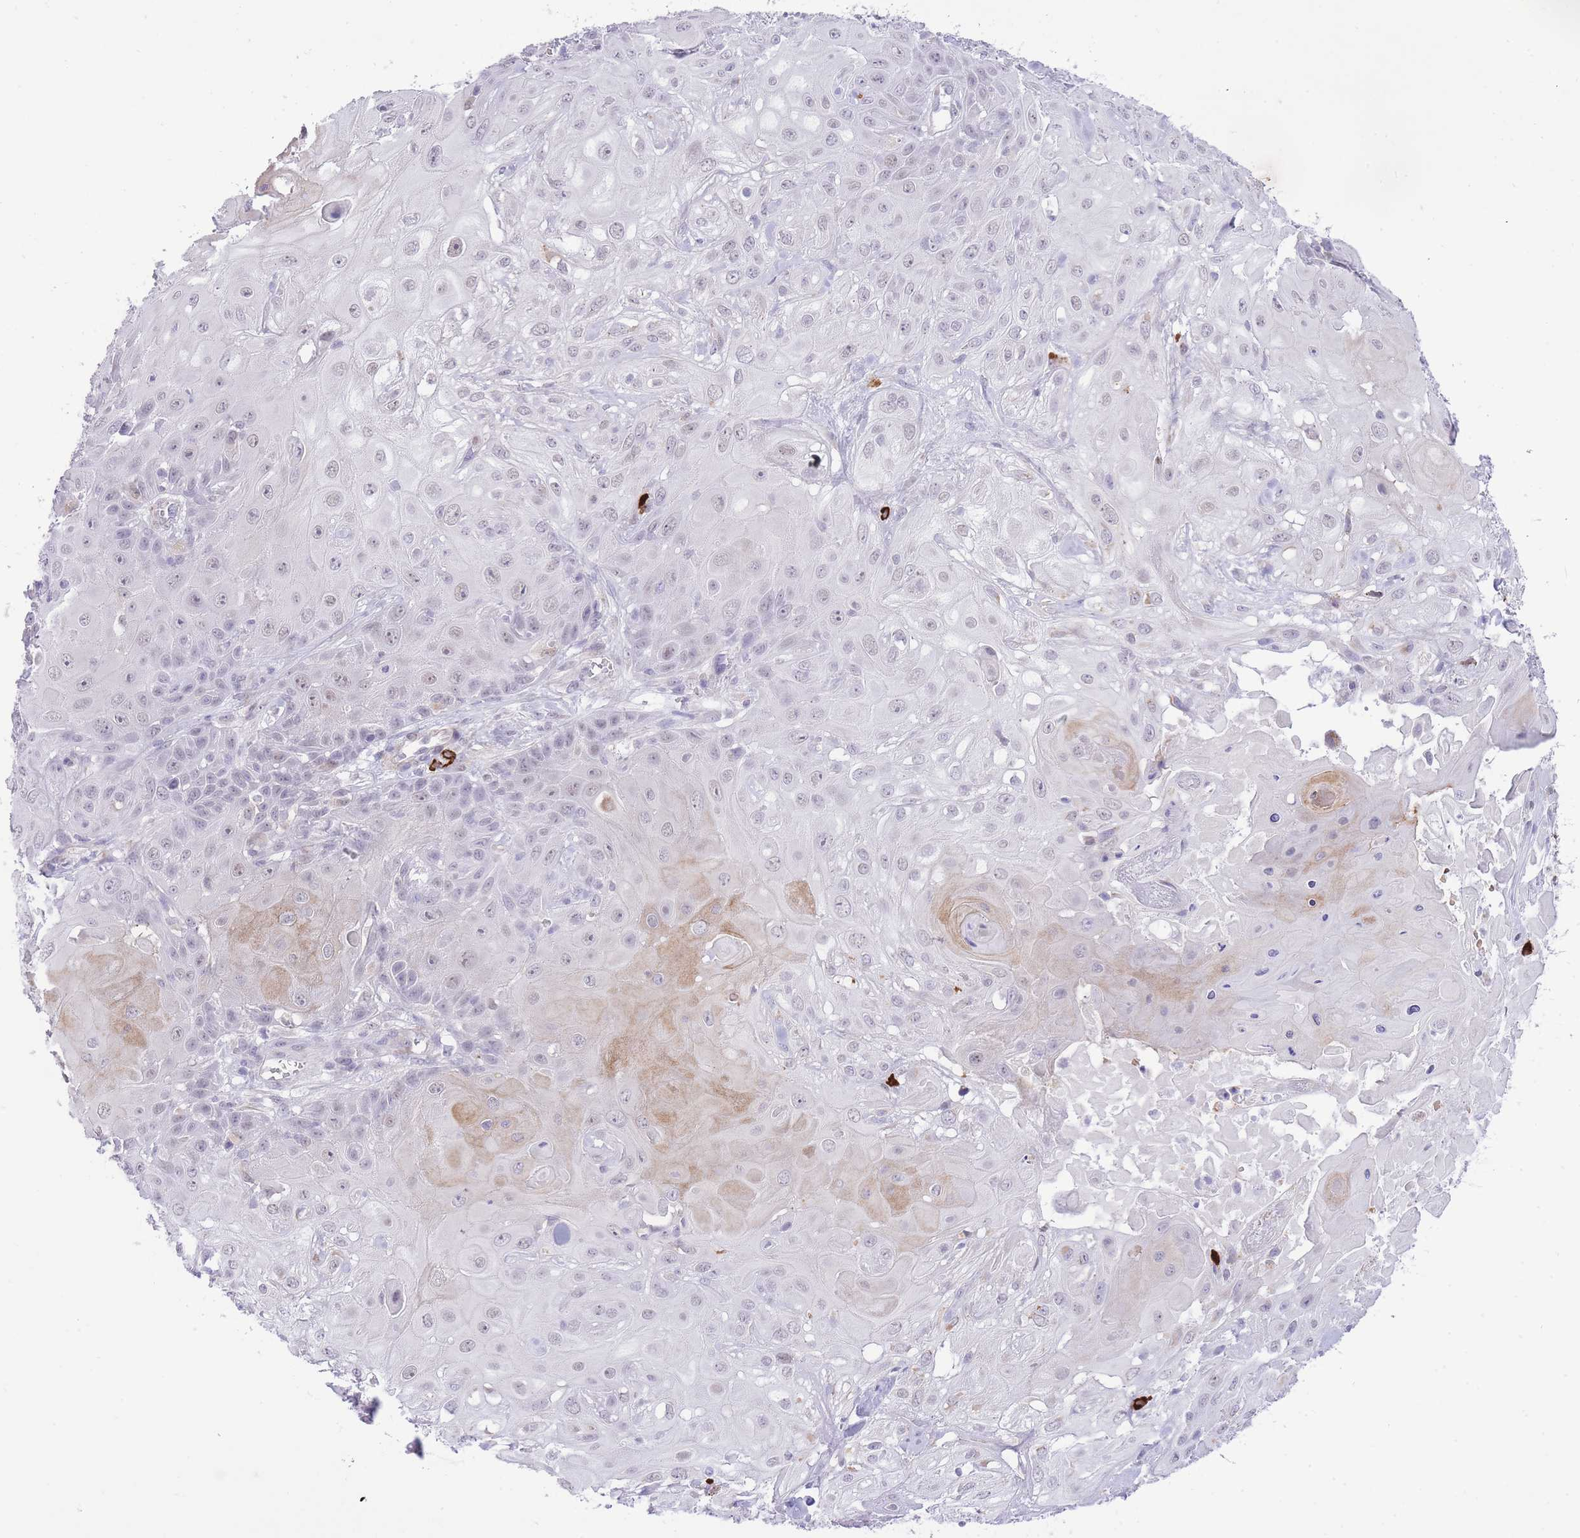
{"staining": {"intensity": "weak", "quantity": "<25%", "location": "cytoplasmic/membranous,nuclear"}, "tissue": "skin cancer", "cell_type": "Tumor cells", "image_type": "cancer", "snomed": [{"axis": "morphology", "description": "Normal tissue, NOS"}, {"axis": "morphology", "description": "Squamous cell carcinoma, NOS"}, {"axis": "topography", "description": "Skin"}, {"axis": "topography", "description": "Cartilage tissue"}], "caption": "Human skin squamous cell carcinoma stained for a protein using immunohistochemistry (IHC) demonstrates no staining in tumor cells.", "gene": "MEIOSIN", "patient": {"sex": "female", "age": 79}}